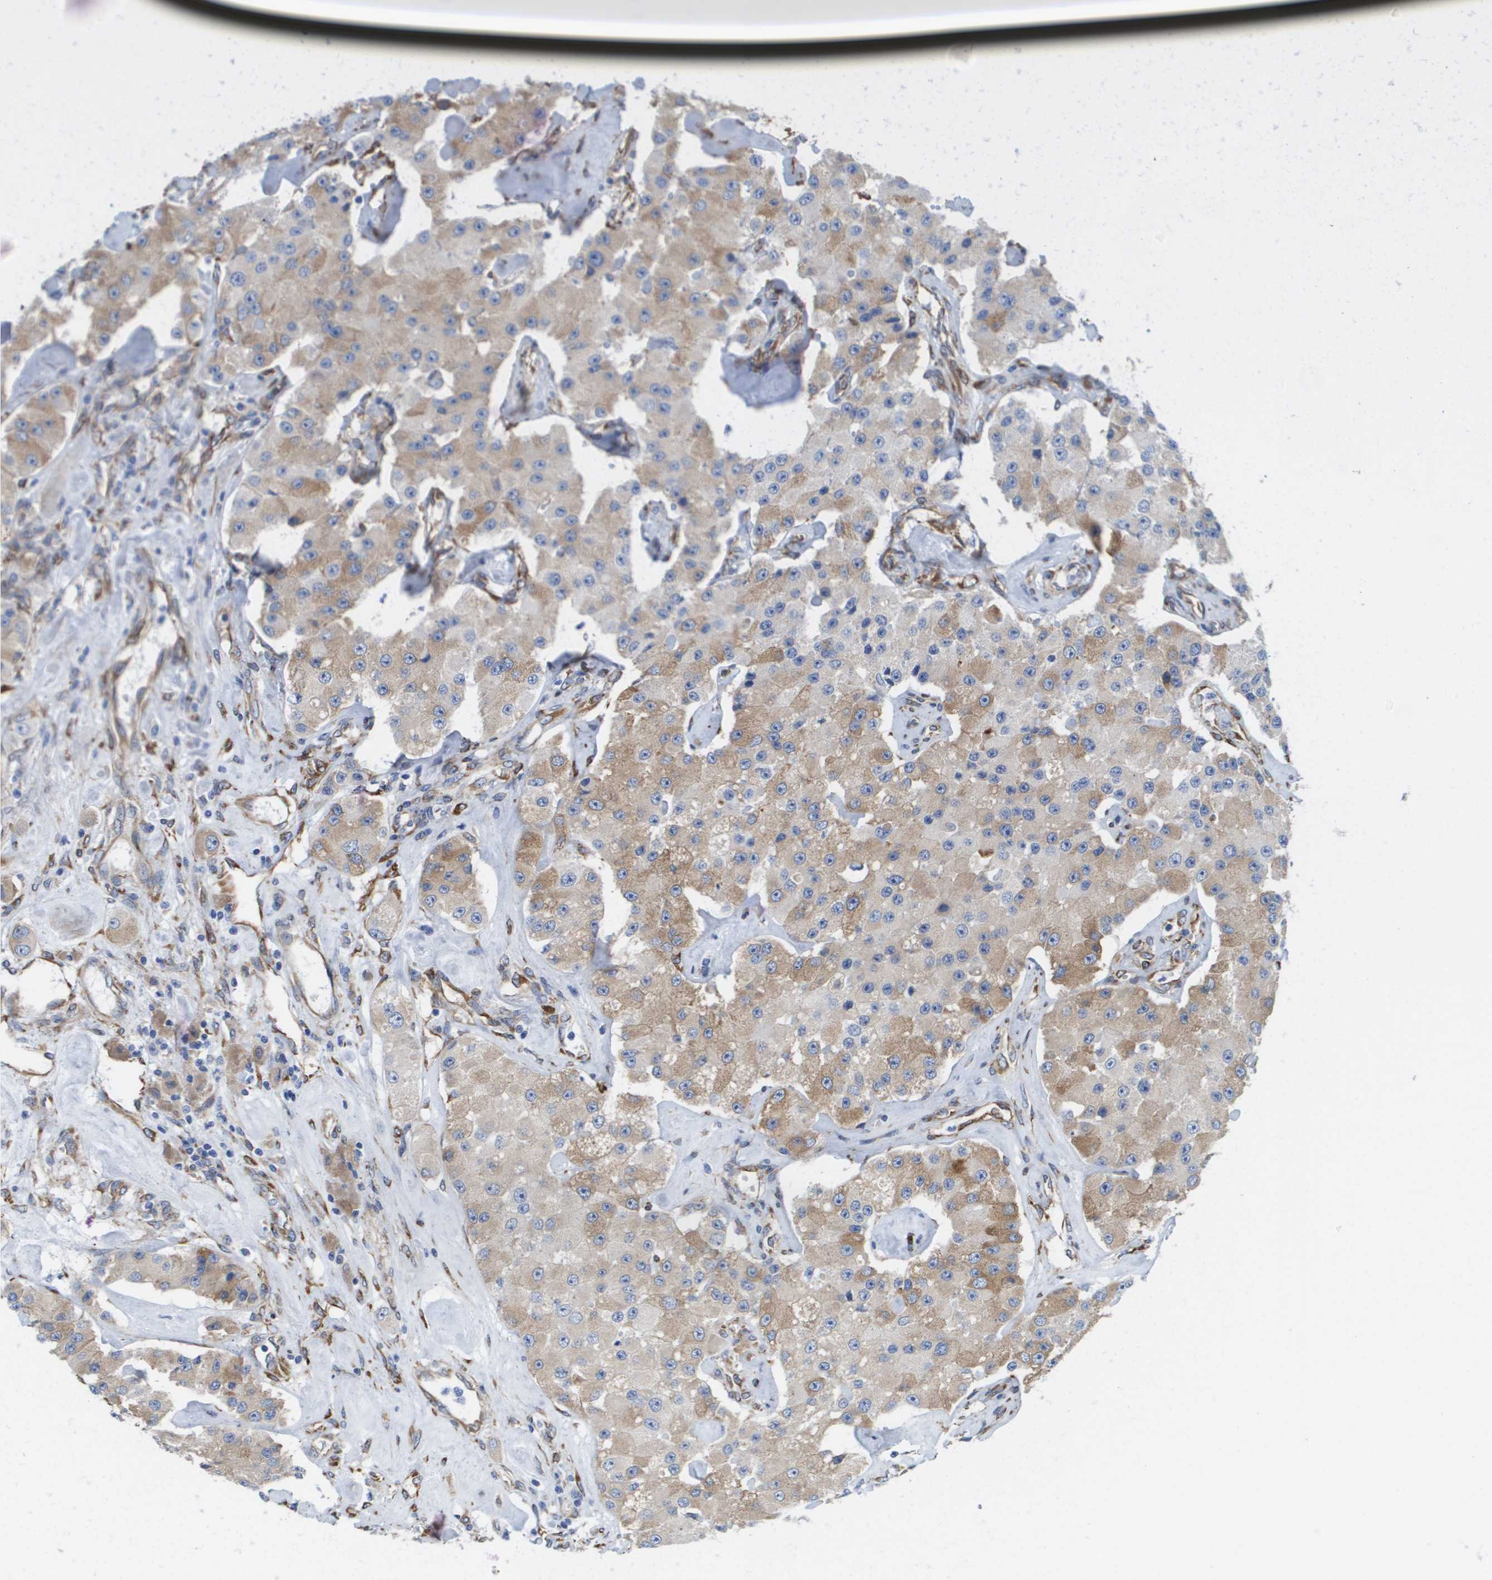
{"staining": {"intensity": "weak", "quantity": ">75%", "location": "cytoplasmic/membranous"}, "tissue": "carcinoid", "cell_type": "Tumor cells", "image_type": "cancer", "snomed": [{"axis": "morphology", "description": "Carcinoid, malignant, NOS"}, {"axis": "topography", "description": "Pancreas"}], "caption": "Tumor cells reveal weak cytoplasmic/membranous expression in about >75% of cells in carcinoid (malignant).", "gene": "ST3GAL2", "patient": {"sex": "male", "age": 41}}